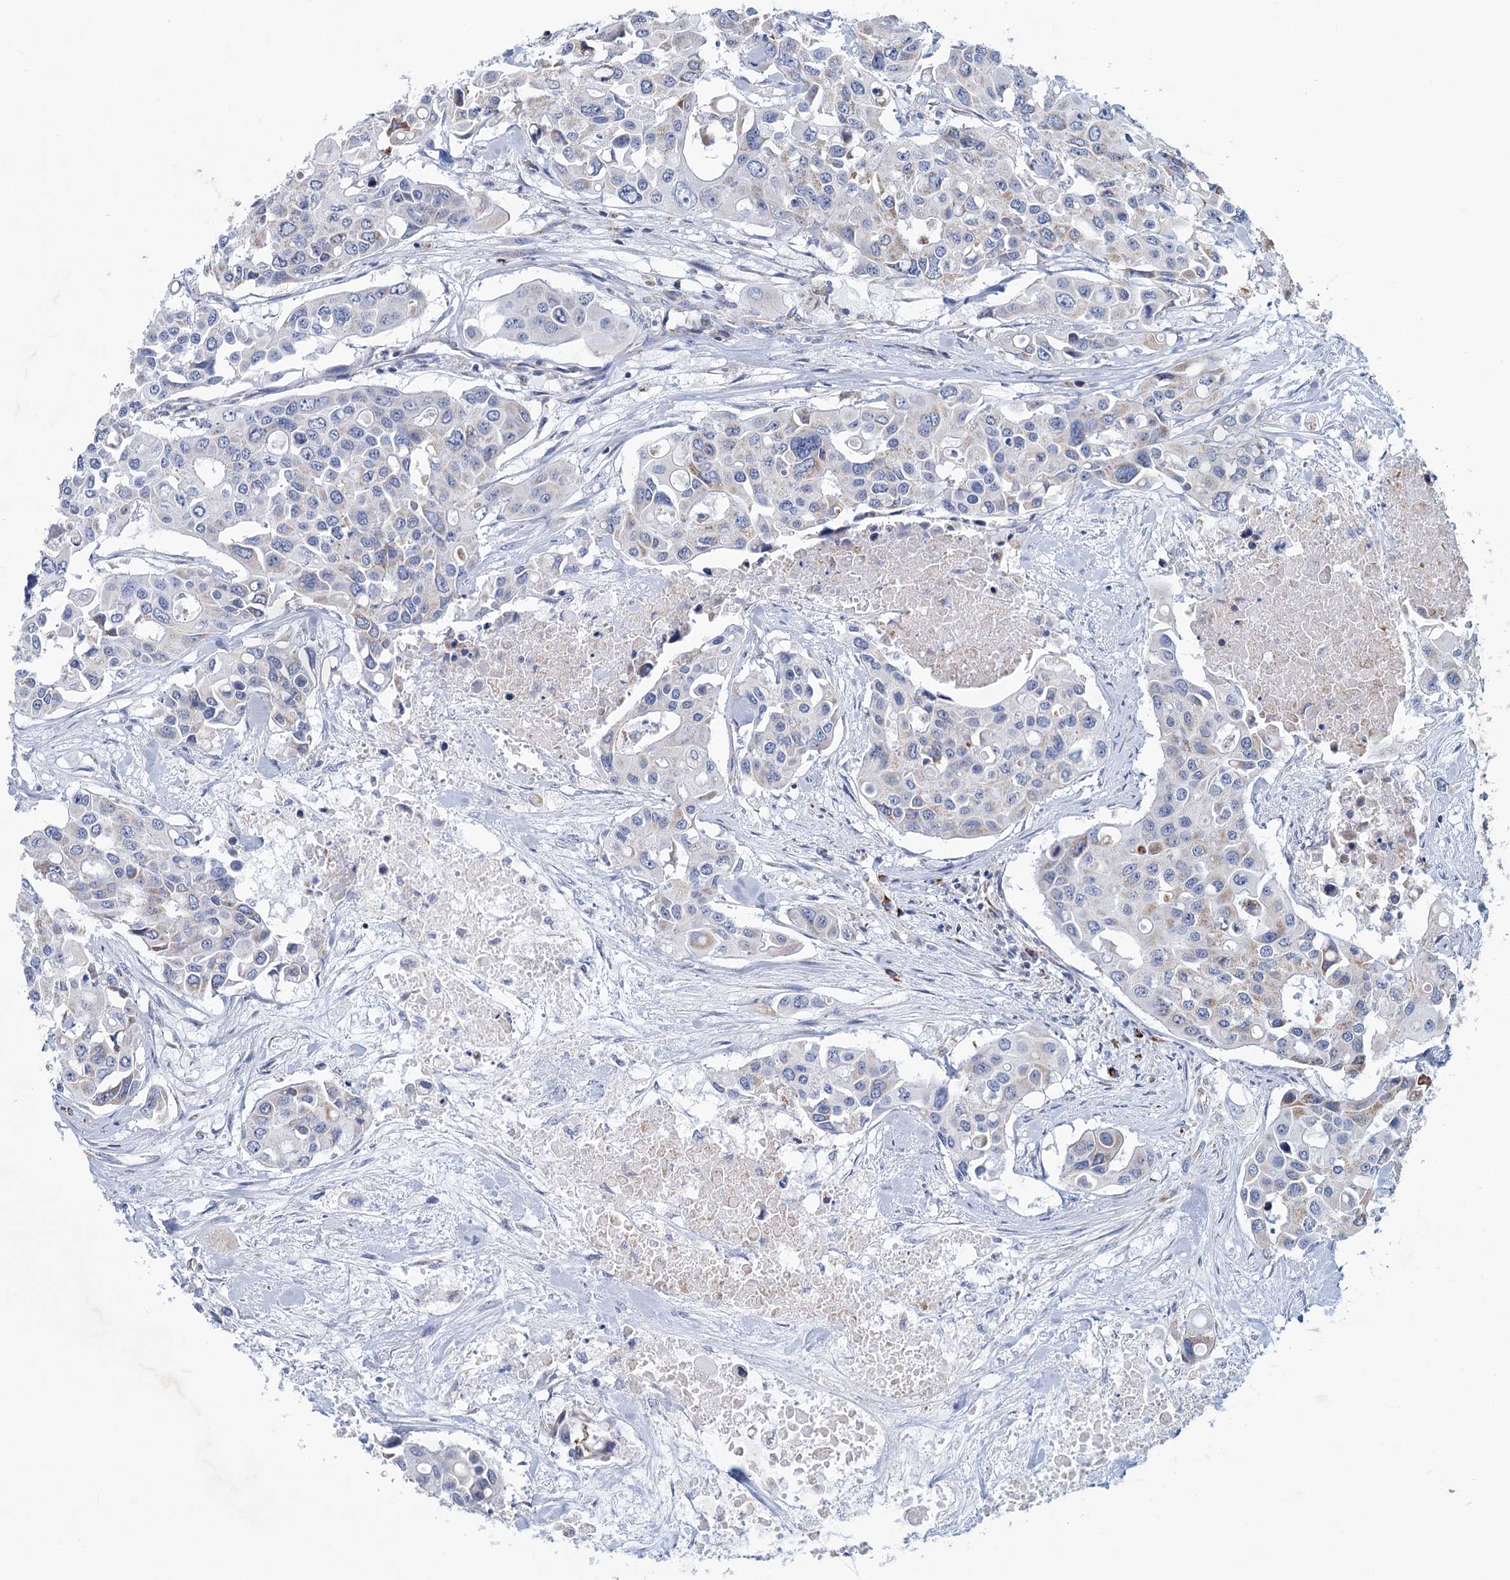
{"staining": {"intensity": "negative", "quantity": "none", "location": "none"}, "tissue": "colorectal cancer", "cell_type": "Tumor cells", "image_type": "cancer", "snomed": [{"axis": "morphology", "description": "Adenocarcinoma, NOS"}, {"axis": "topography", "description": "Colon"}], "caption": "Protein analysis of adenocarcinoma (colorectal) exhibits no significant positivity in tumor cells.", "gene": "NDUFC2", "patient": {"sex": "male", "age": 77}}